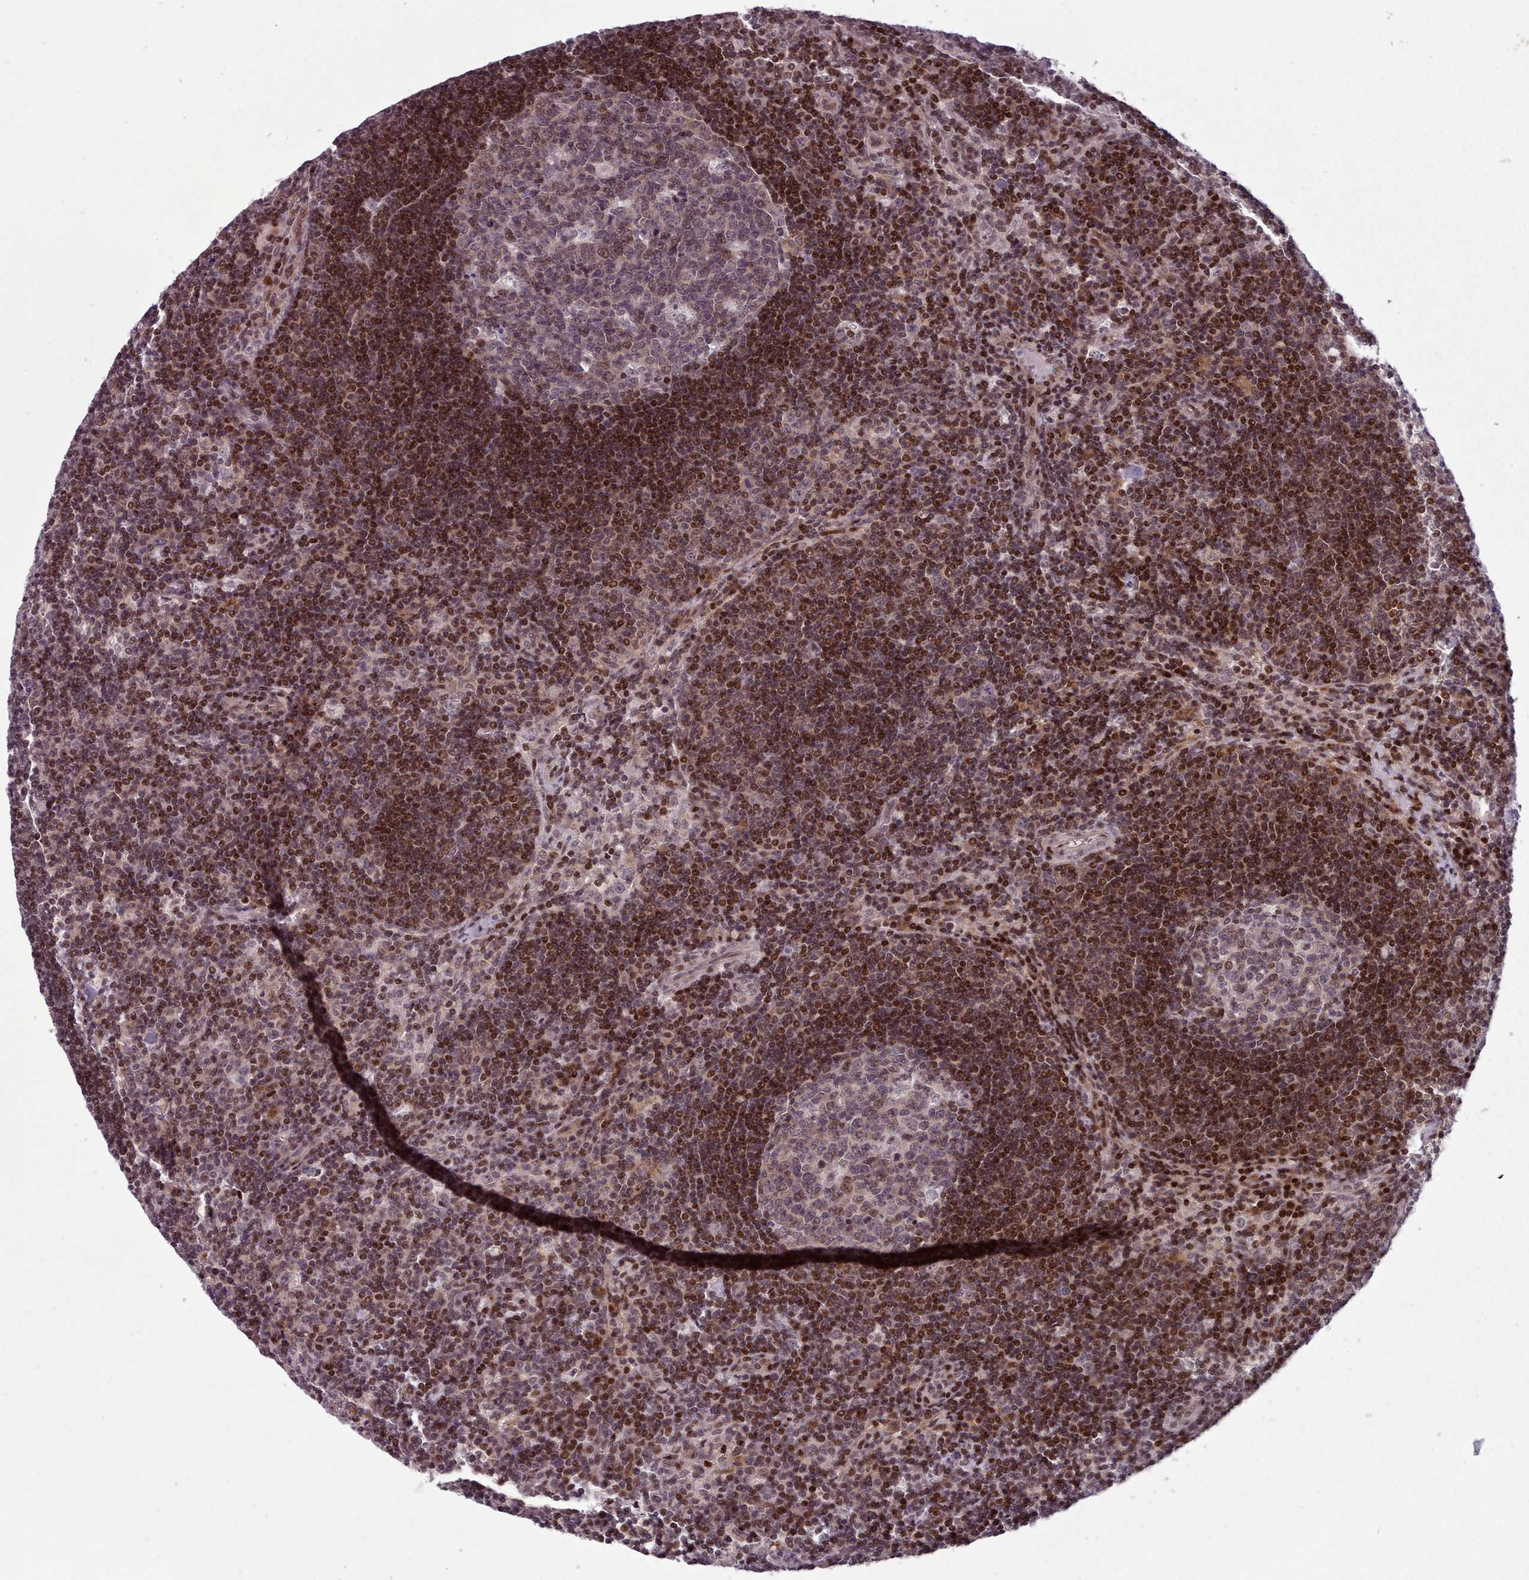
{"staining": {"intensity": "moderate", "quantity": "25%-75%", "location": "cytoplasmic/membranous,nuclear"}, "tissue": "lymph node", "cell_type": "Germinal center cells", "image_type": "normal", "snomed": [{"axis": "morphology", "description": "Normal tissue, NOS"}, {"axis": "topography", "description": "Lymph node"}], "caption": "Germinal center cells demonstrate moderate cytoplasmic/membranous,nuclear staining in approximately 25%-75% of cells in unremarkable lymph node.", "gene": "ENSA", "patient": {"sex": "male", "age": 58}}